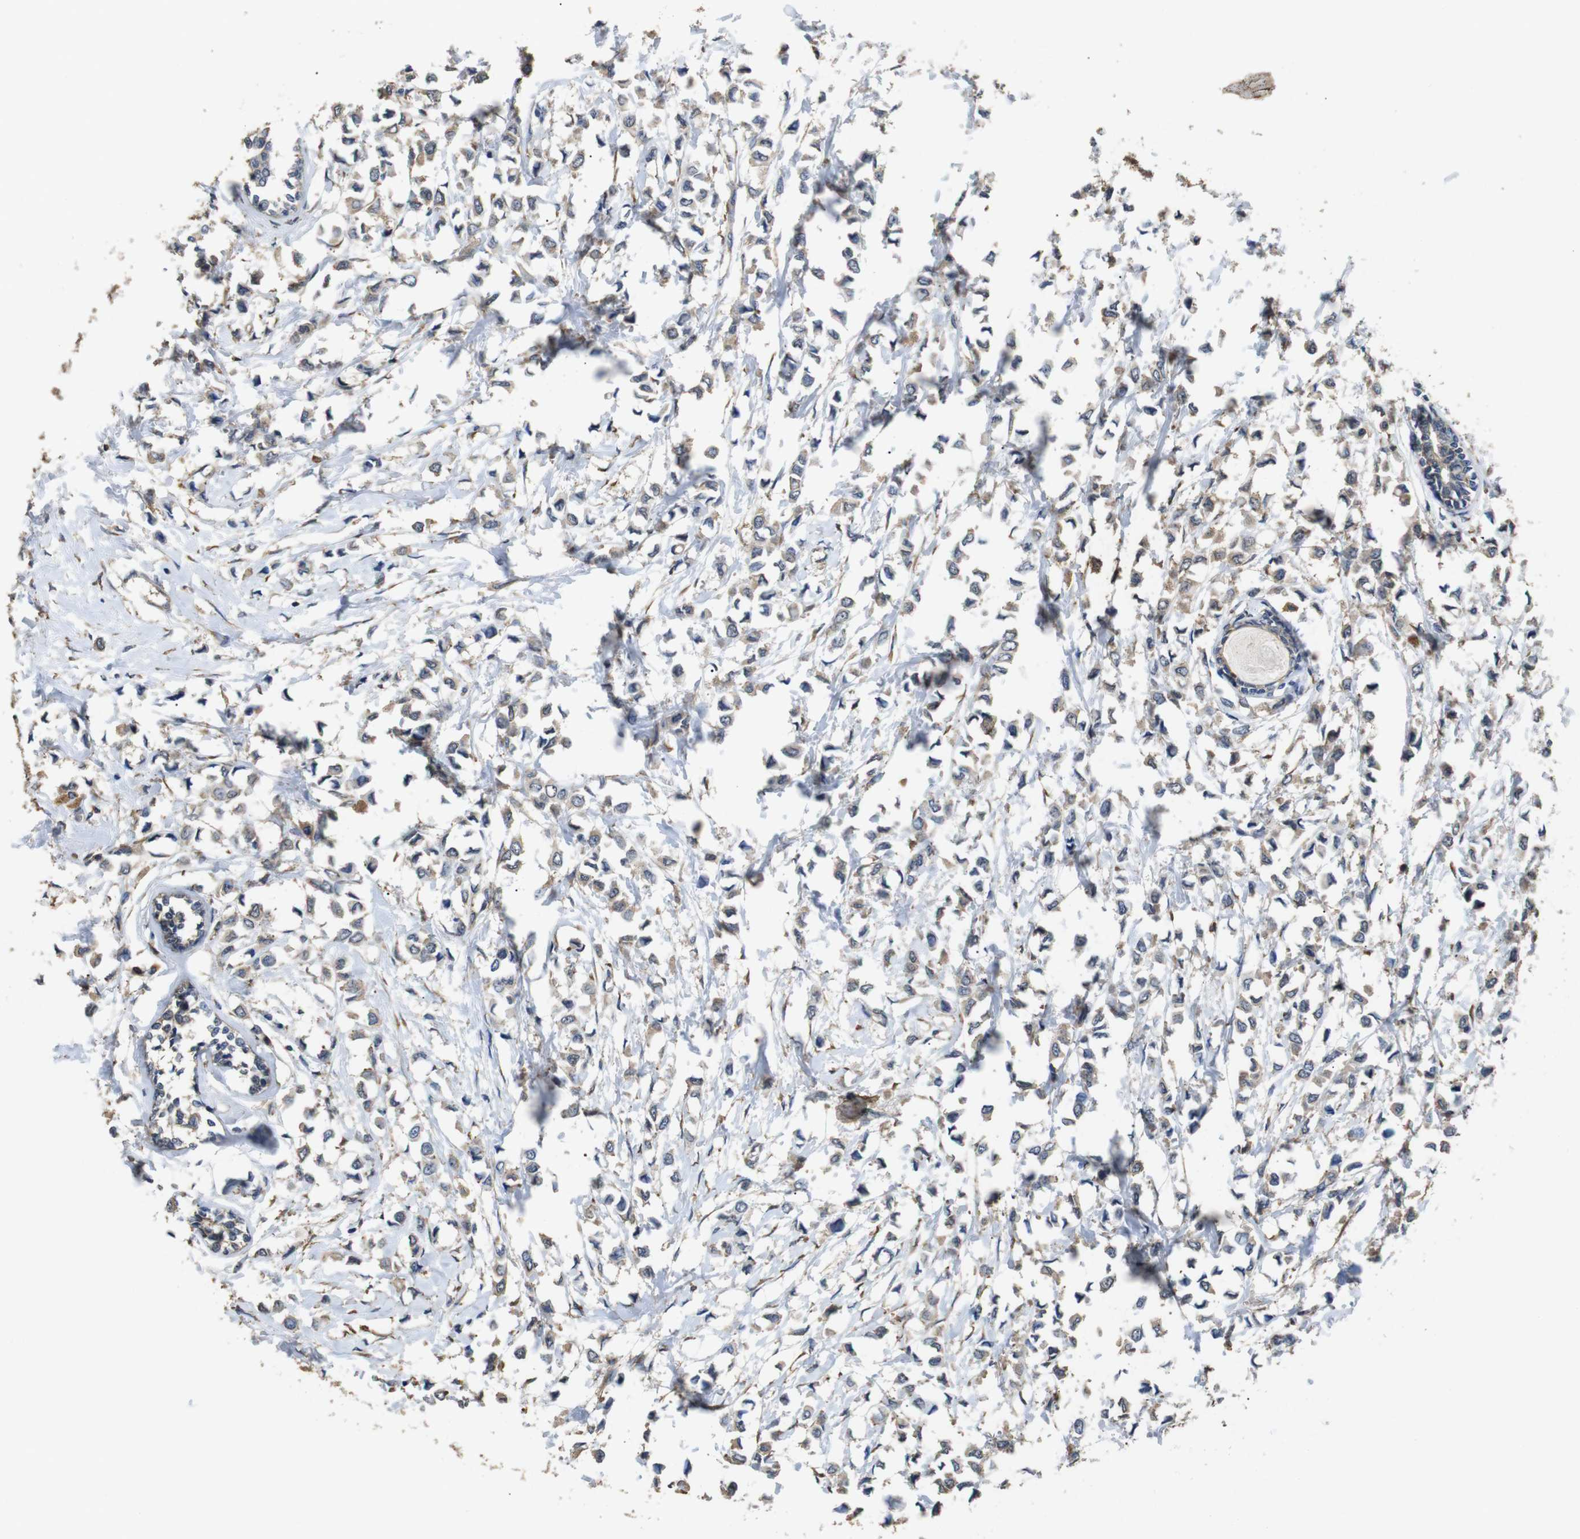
{"staining": {"intensity": "weak", "quantity": ">75%", "location": "cytoplasmic/membranous"}, "tissue": "breast cancer", "cell_type": "Tumor cells", "image_type": "cancer", "snomed": [{"axis": "morphology", "description": "Lobular carcinoma"}, {"axis": "topography", "description": "Breast"}], "caption": "This histopathology image shows lobular carcinoma (breast) stained with immunohistochemistry to label a protein in brown. The cytoplasmic/membranous of tumor cells show weak positivity for the protein. Nuclei are counter-stained blue.", "gene": "BNIP3", "patient": {"sex": "female", "age": 51}}